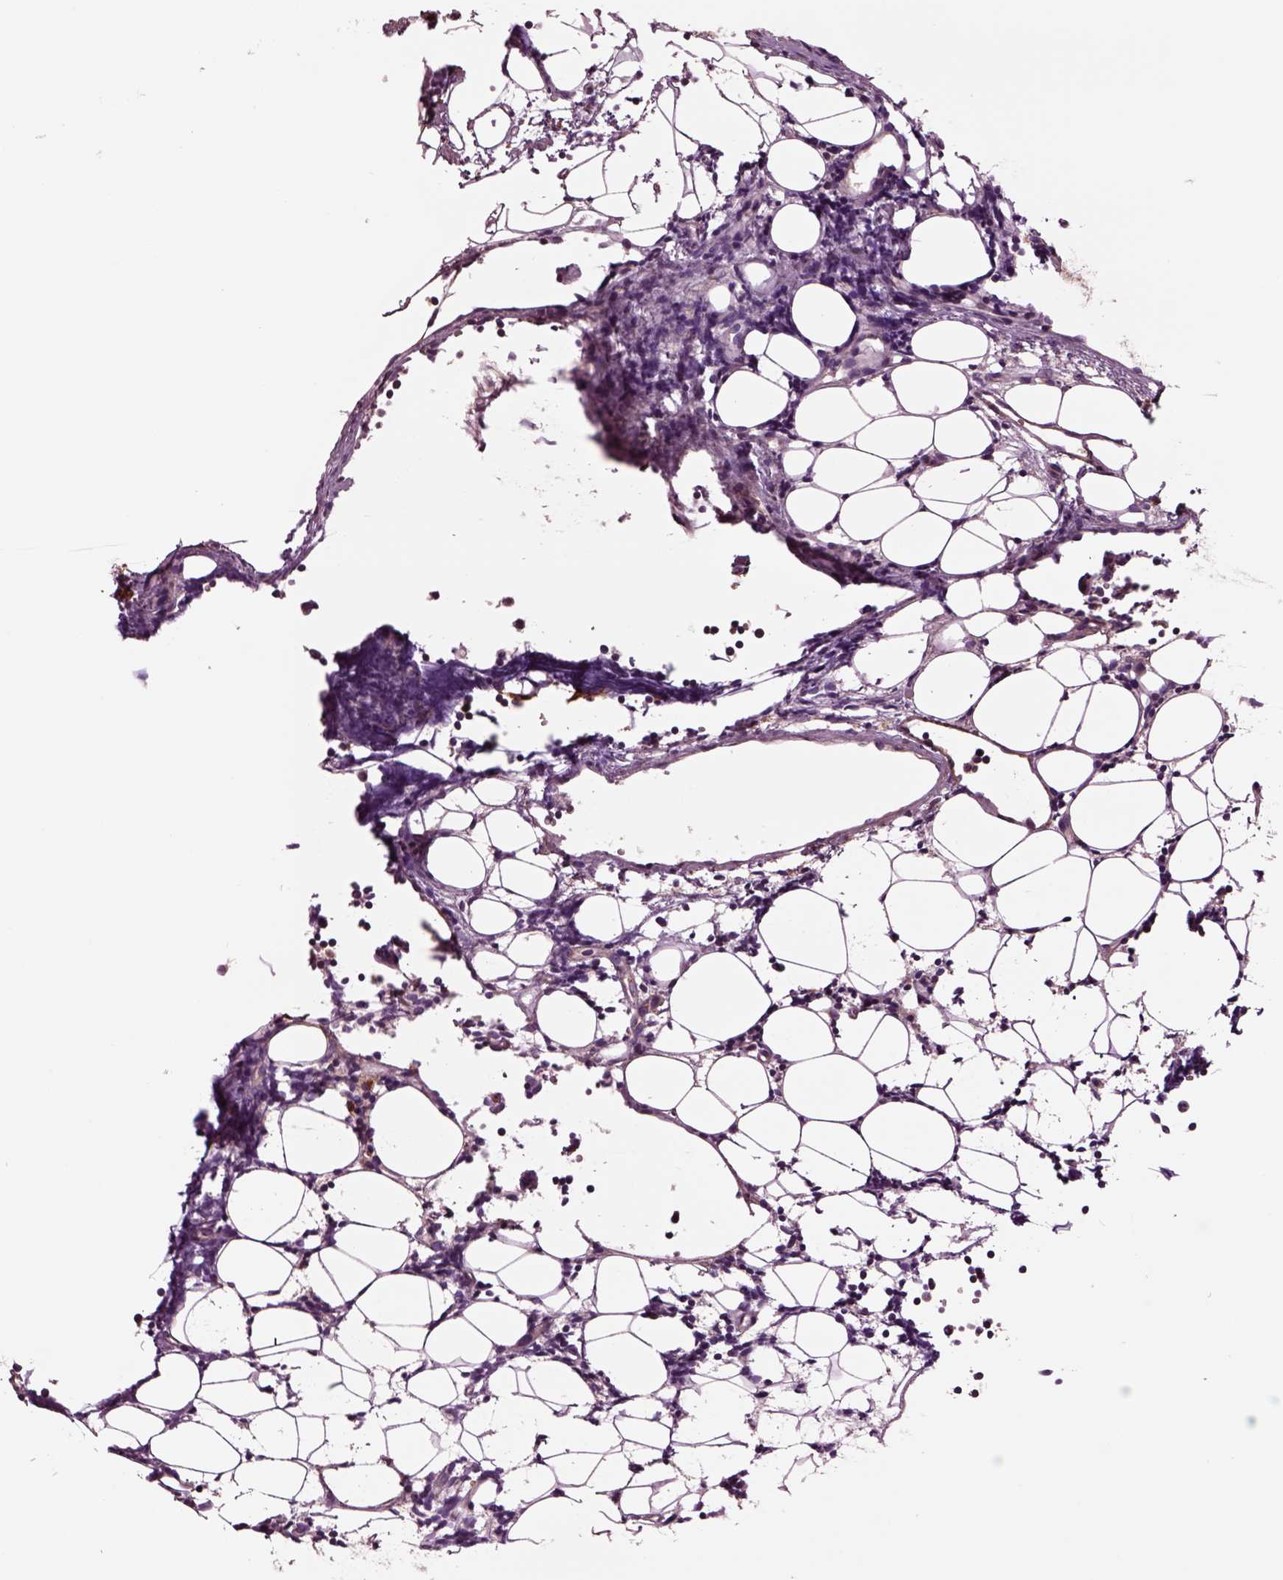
{"staining": {"intensity": "strong", "quantity": "<25%", "location": "cytoplasmic/membranous"}, "tissue": "lymph node", "cell_type": "Germinal center cells", "image_type": "normal", "snomed": [{"axis": "morphology", "description": "Normal tissue, NOS"}, {"axis": "topography", "description": "Lymph node"}], "caption": "The image displays immunohistochemical staining of normal lymph node. There is strong cytoplasmic/membranous staining is present in approximately <25% of germinal center cells.", "gene": "SEC23A", "patient": {"sex": "female", "age": 41}}